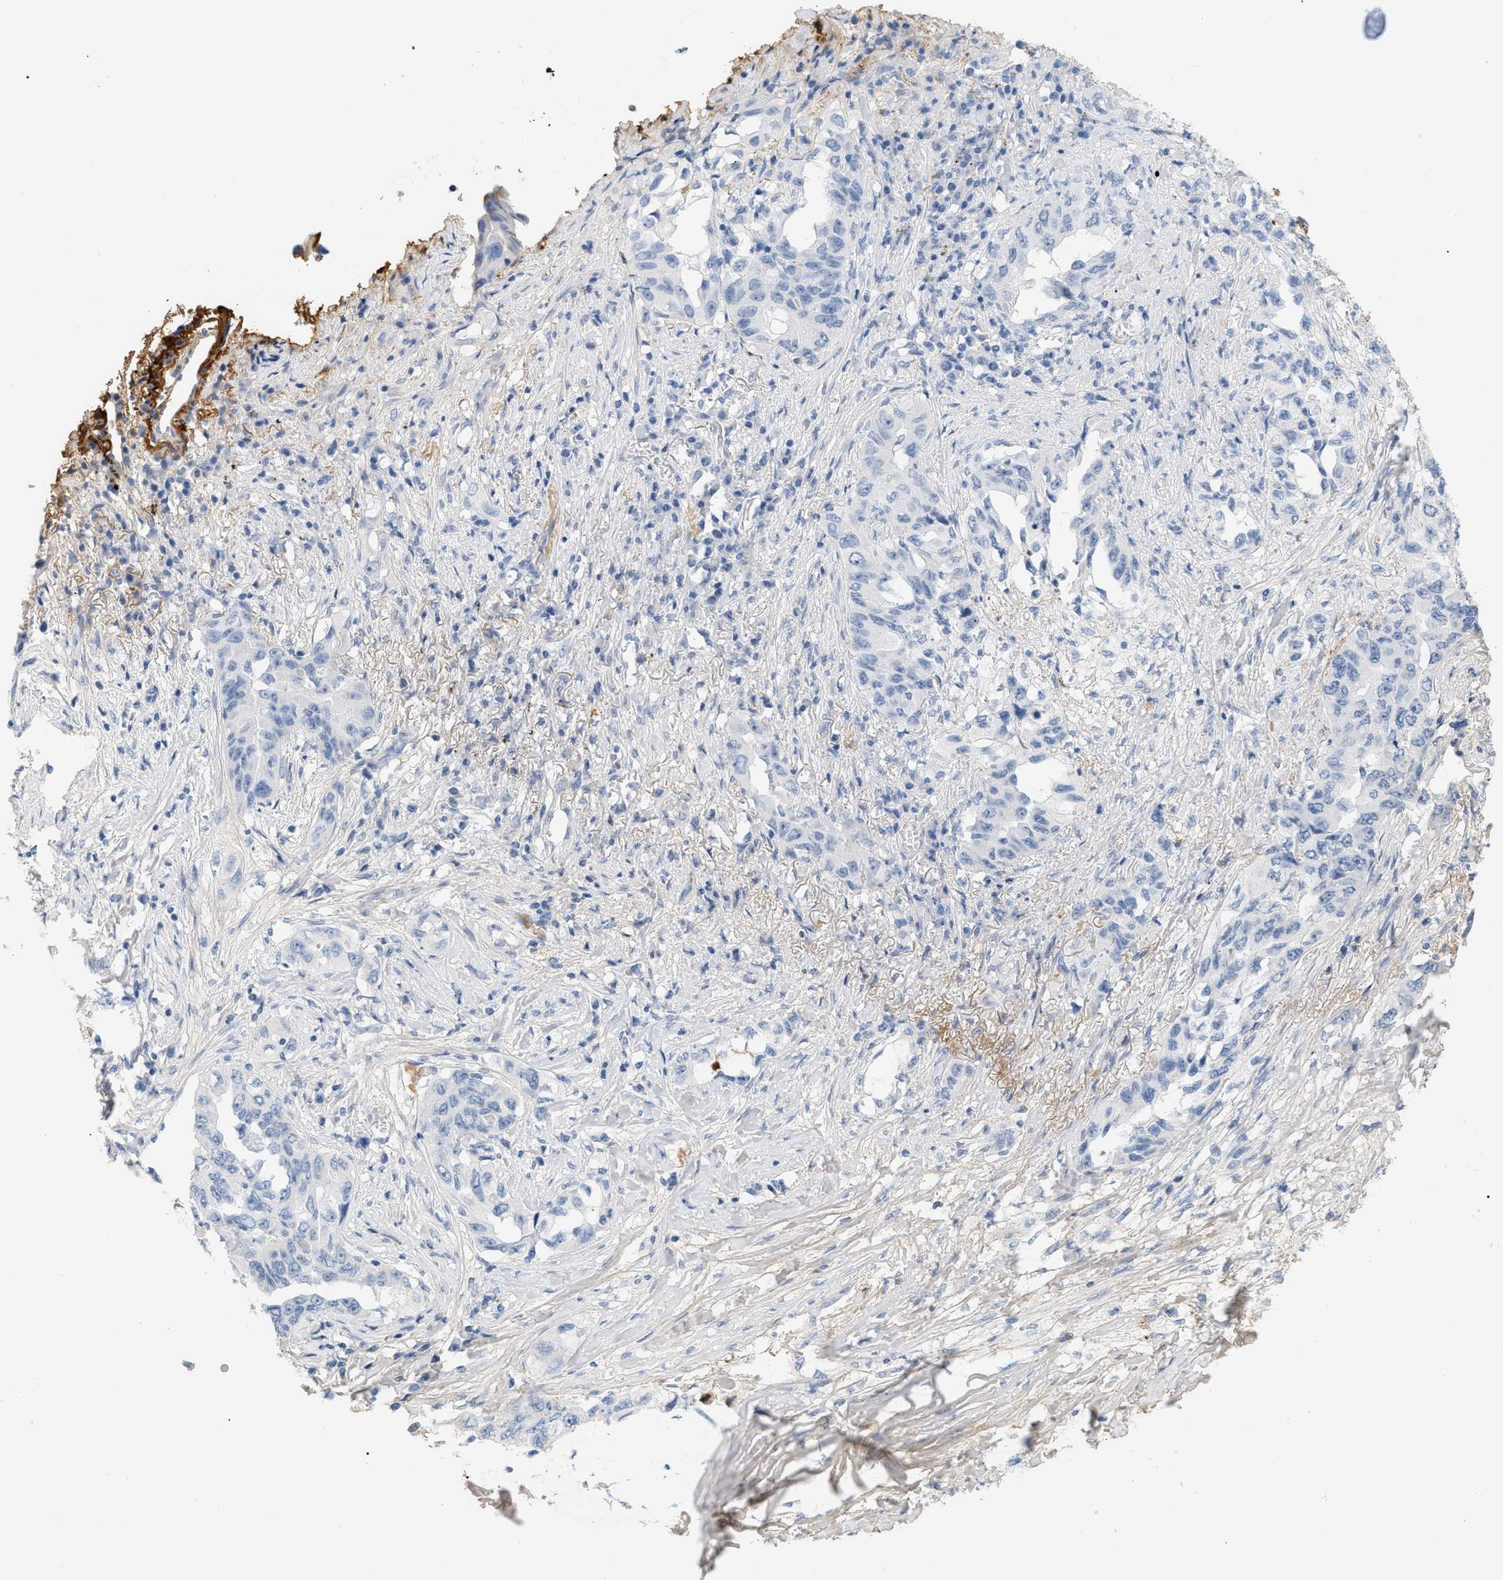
{"staining": {"intensity": "negative", "quantity": "none", "location": "none"}, "tissue": "lung cancer", "cell_type": "Tumor cells", "image_type": "cancer", "snomed": [{"axis": "morphology", "description": "Adenocarcinoma, NOS"}, {"axis": "topography", "description": "Lung"}], "caption": "This is an IHC image of human lung cancer. There is no expression in tumor cells.", "gene": "CFH", "patient": {"sex": "female", "age": 51}}